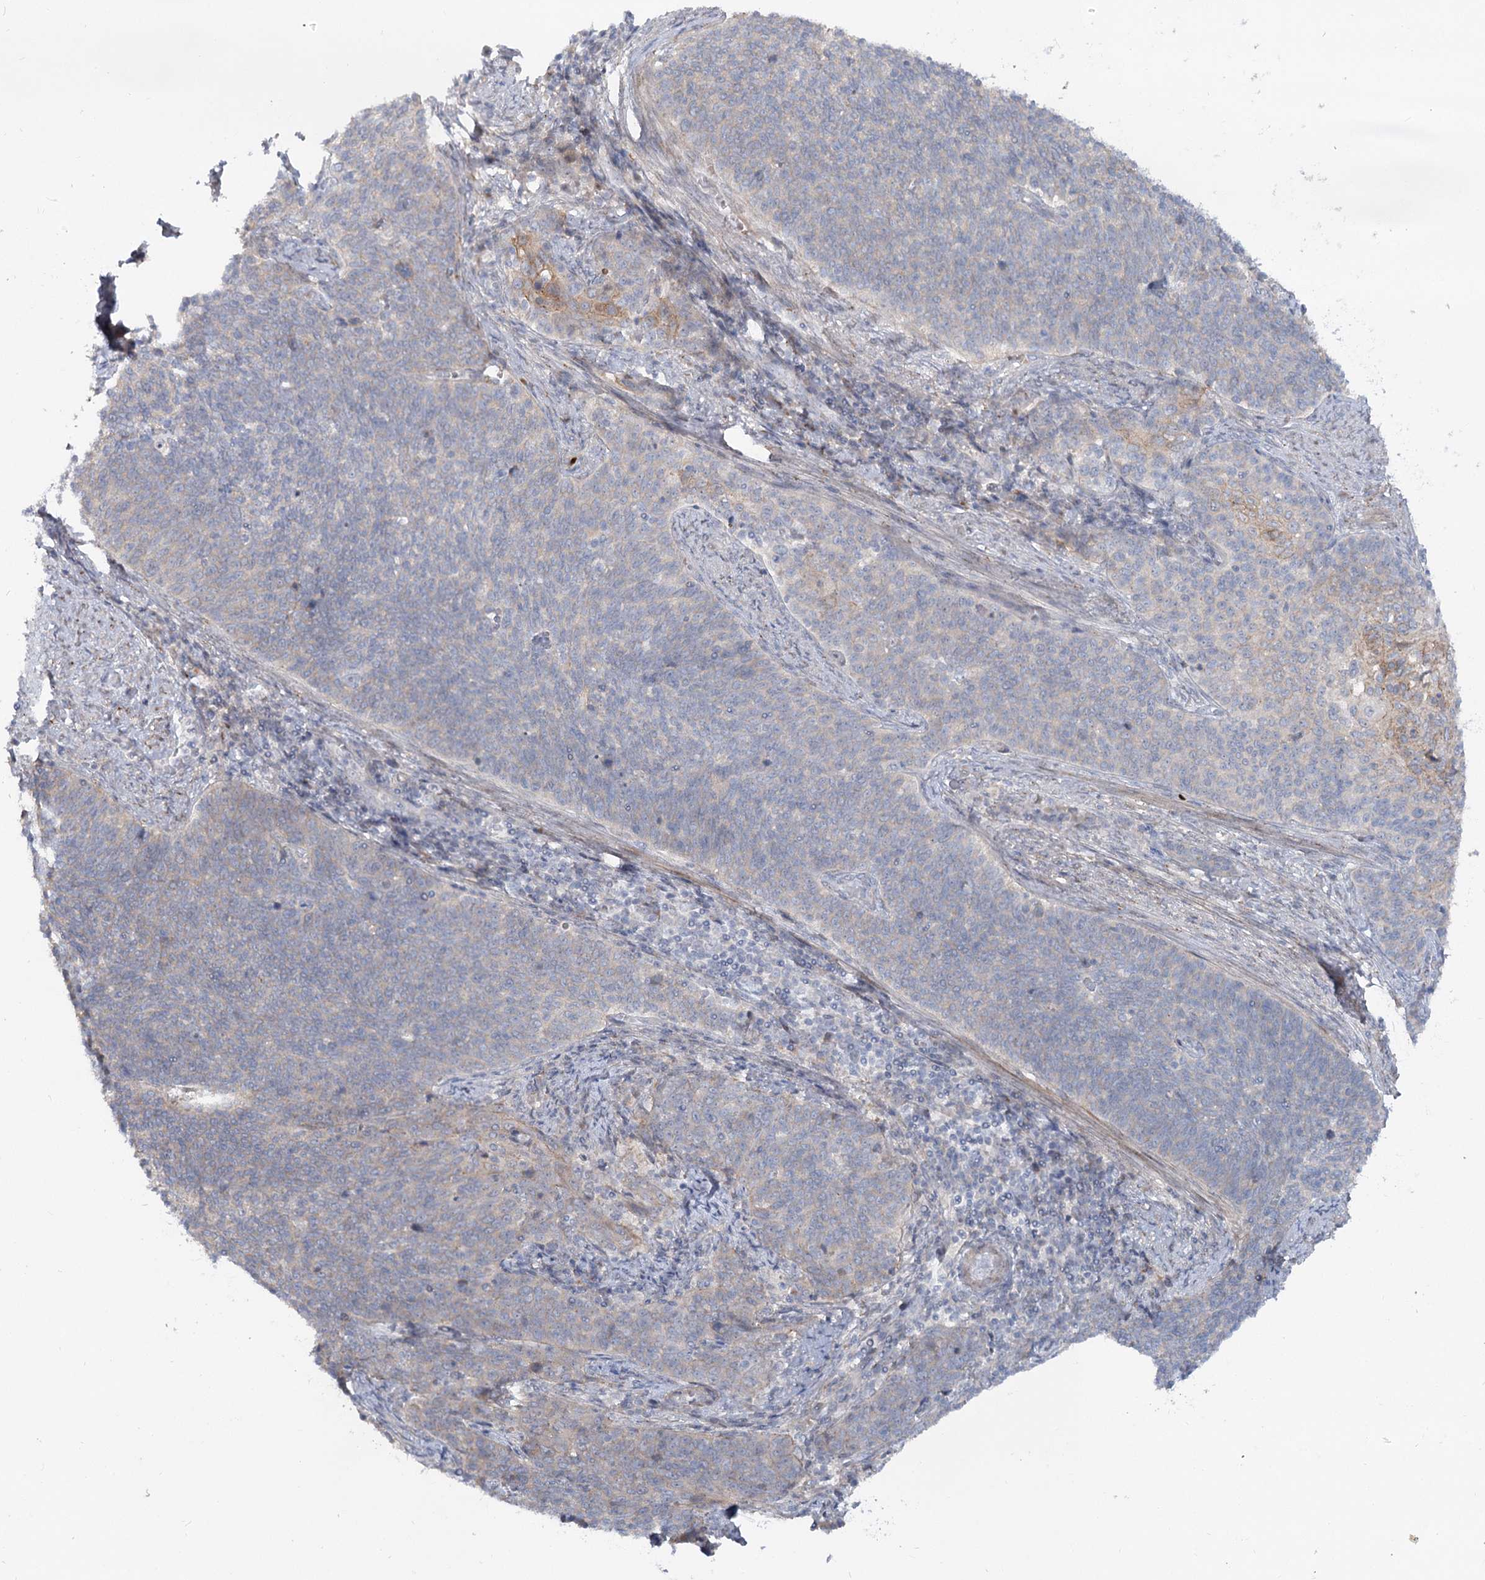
{"staining": {"intensity": "weak", "quantity": "<25%", "location": "cytoplasmic/membranous"}, "tissue": "cervical cancer", "cell_type": "Tumor cells", "image_type": "cancer", "snomed": [{"axis": "morphology", "description": "Squamous cell carcinoma, NOS"}, {"axis": "topography", "description": "Cervix"}], "caption": "A high-resolution image shows IHC staining of squamous cell carcinoma (cervical), which exhibits no significant expression in tumor cells.", "gene": "FGF19", "patient": {"sex": "female", "age": 39}}